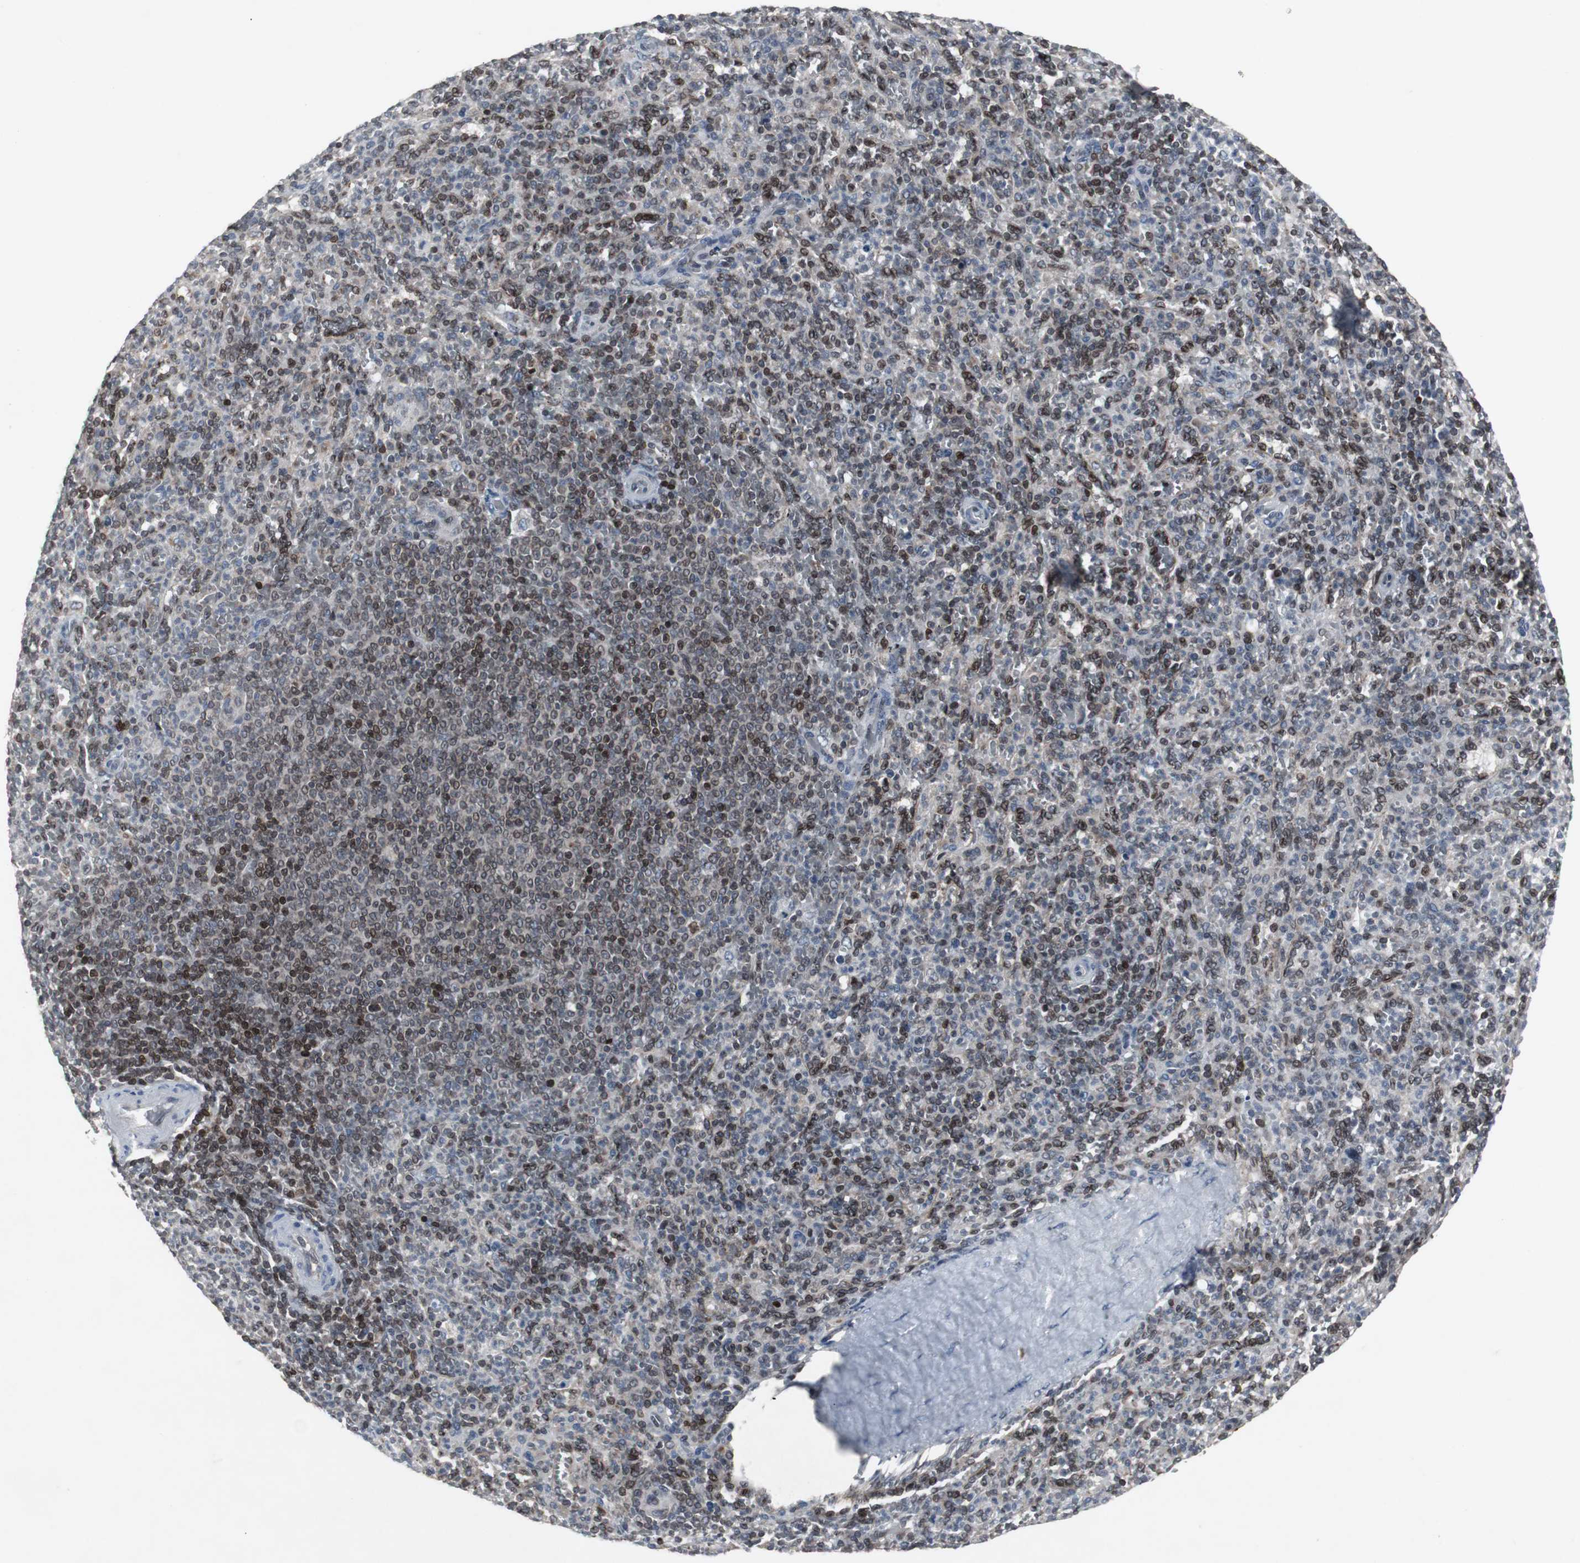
{"staining": {"intensity": "moderate", "quantity": "<25%", "location": "nuclear"}, "tissue": "spleen", "cell_type": "Cells in red pulp", "image_type": "normal", "snomed": [{"axis": "morphology", "description": "Normal tissue, NOS"}, {"axis": "topography", "description": "Spleen"}], "caption": "Immunohistochemistry (DAB) staining of benign human spleen displays moderate nuclear protein staining in about <25% of cells in red pulp.", "gene": "ZNF396", "patient": {"sex": "male", "age": 36}}